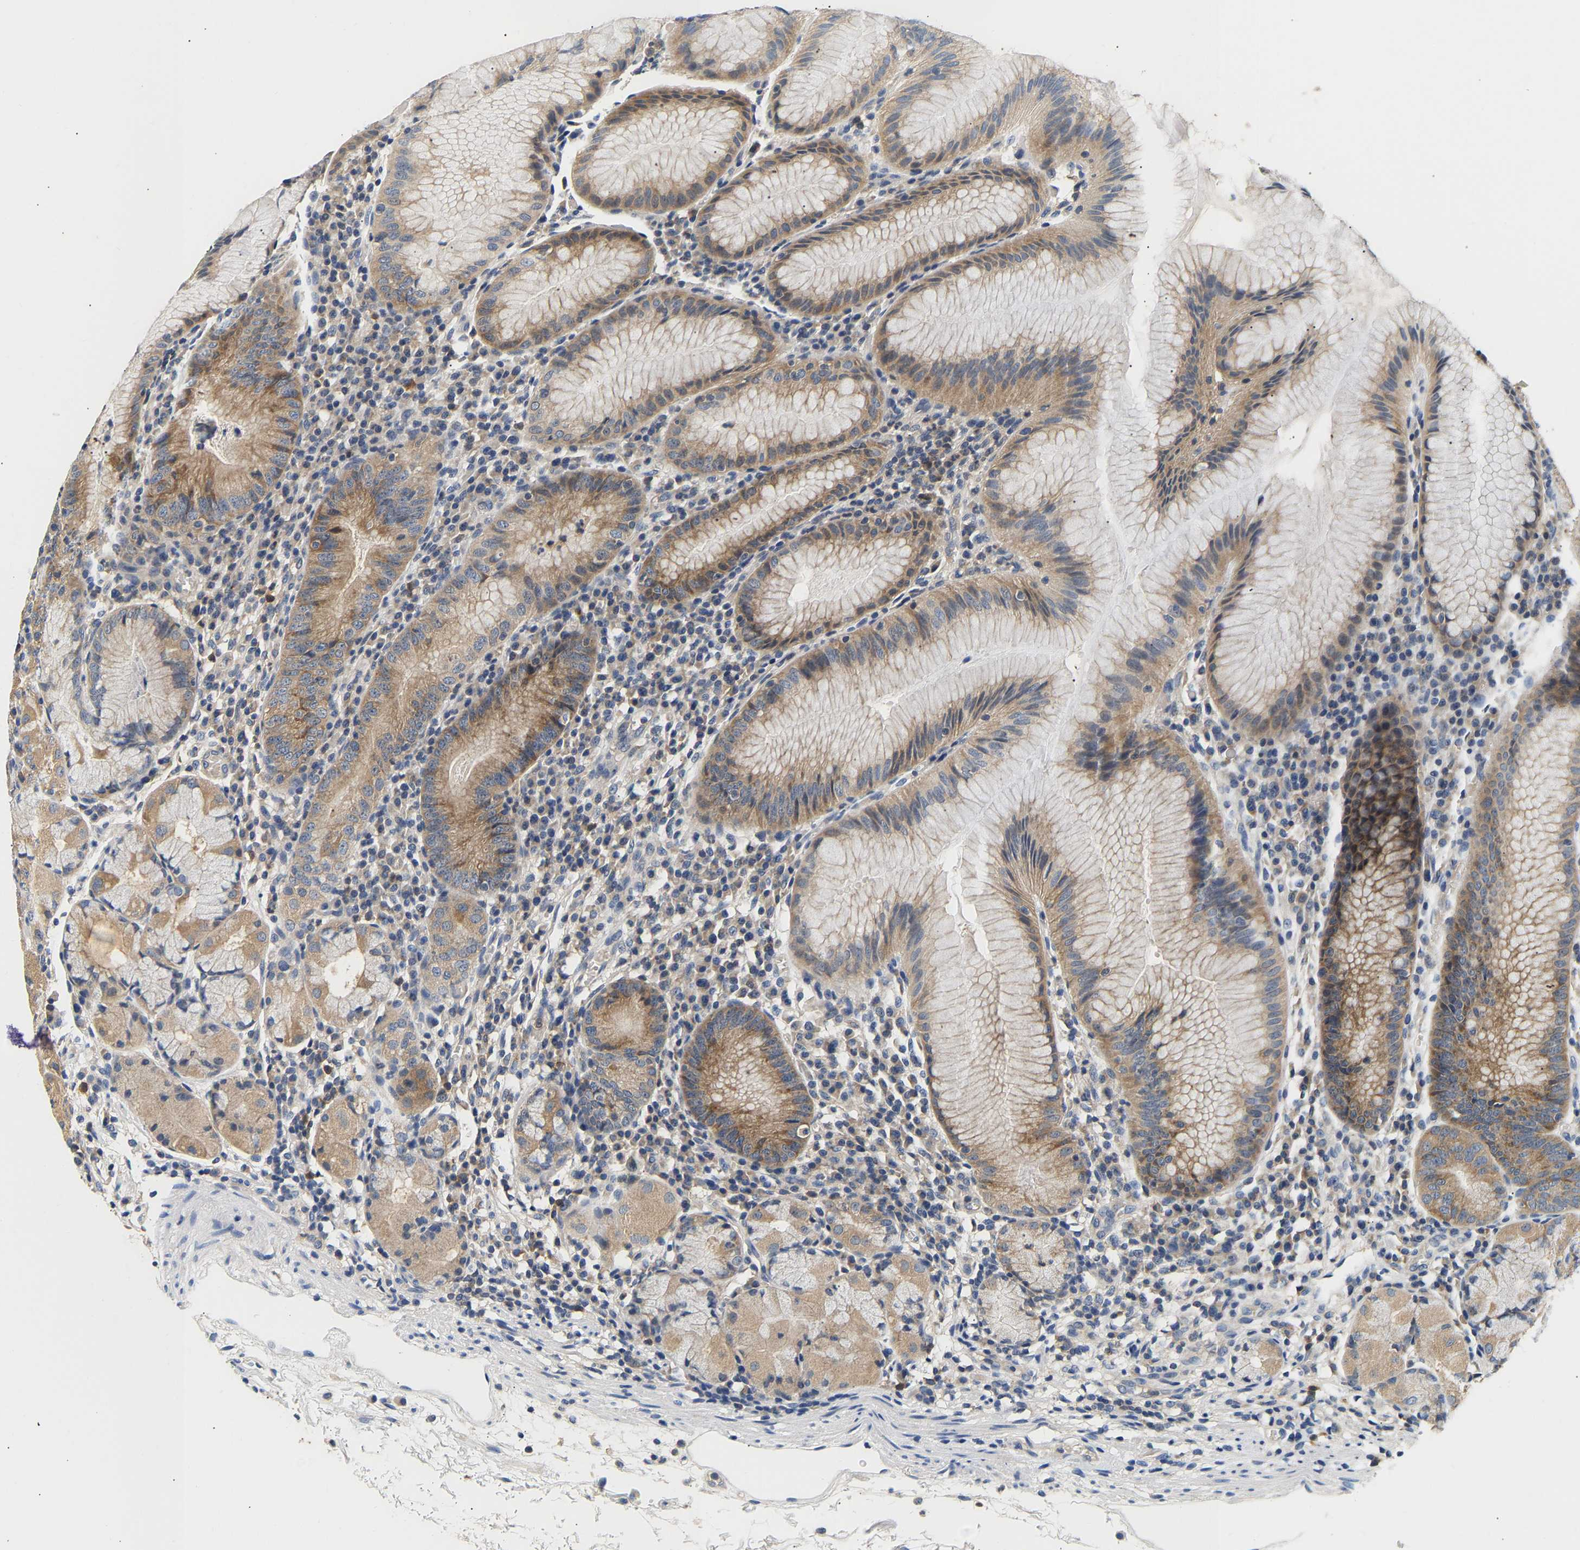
{"staining": {"intensity": "moderate", "quantity": ">75%", "location": "cytoplasmic/membranous"}, "tissue": "stomach", "cell_type": "Glandular cells", "image_type": "normal", "snomed": [{"axis": "morphology", "description": "Normal tissue, NOS"}, {"axis": "topography", "description": "Stomach"}, {"axis": "topography", "description": "Stomach, lower"}], "caption": "An immunohistochemistry histopathology image of benign tissue is shown. Protein staining in brown shows moderate cytoplasmic/membranous positivity in stomach within glandular cells. The staining was performed using DAB (3,3'-diaminobenzidine), with brown indicating positive protein expression. Nuclei are stained blue with hematoxylin.", "gene": "PPID", "patient": {"sex": "female", "age": 75}}